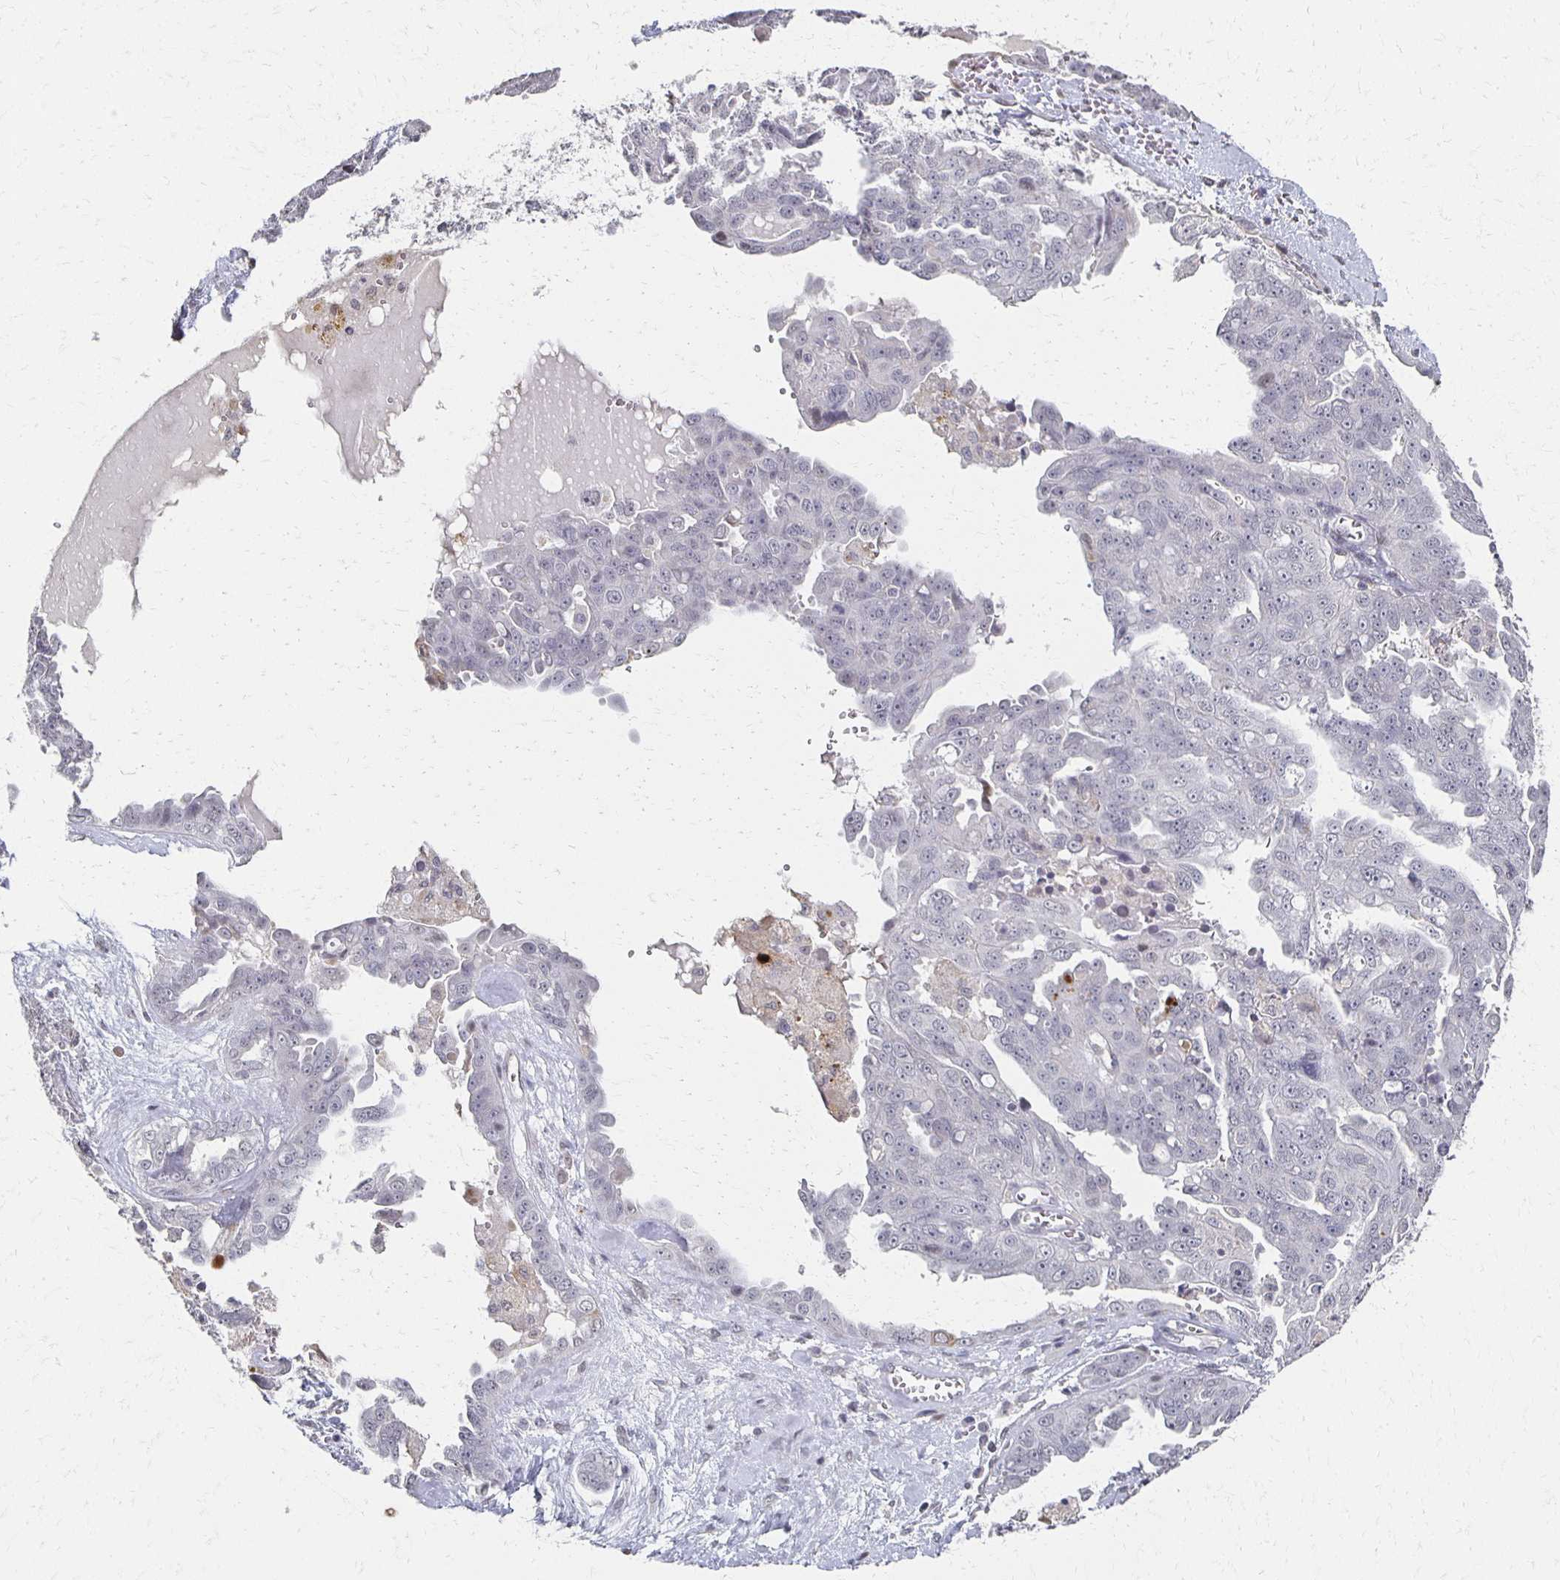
{"staining": {"intensity": "negative", "quantity": "none", "location": "none"}, "tissue": "ovarian cancer", "cell_type": "Tumor cells", "image_type": "cancer", "snomed": [{"axis": "morphology", "description": "Carcinoma, endometroid"}, {"axis": "topography", "description": "Ovary"}], "caption": "The micrograph displays no significant staining in tumor cells of endometroid carcinoma (ovarian).", "gene": "DAB1", "patient": {"sex": "female", "age": 70}}